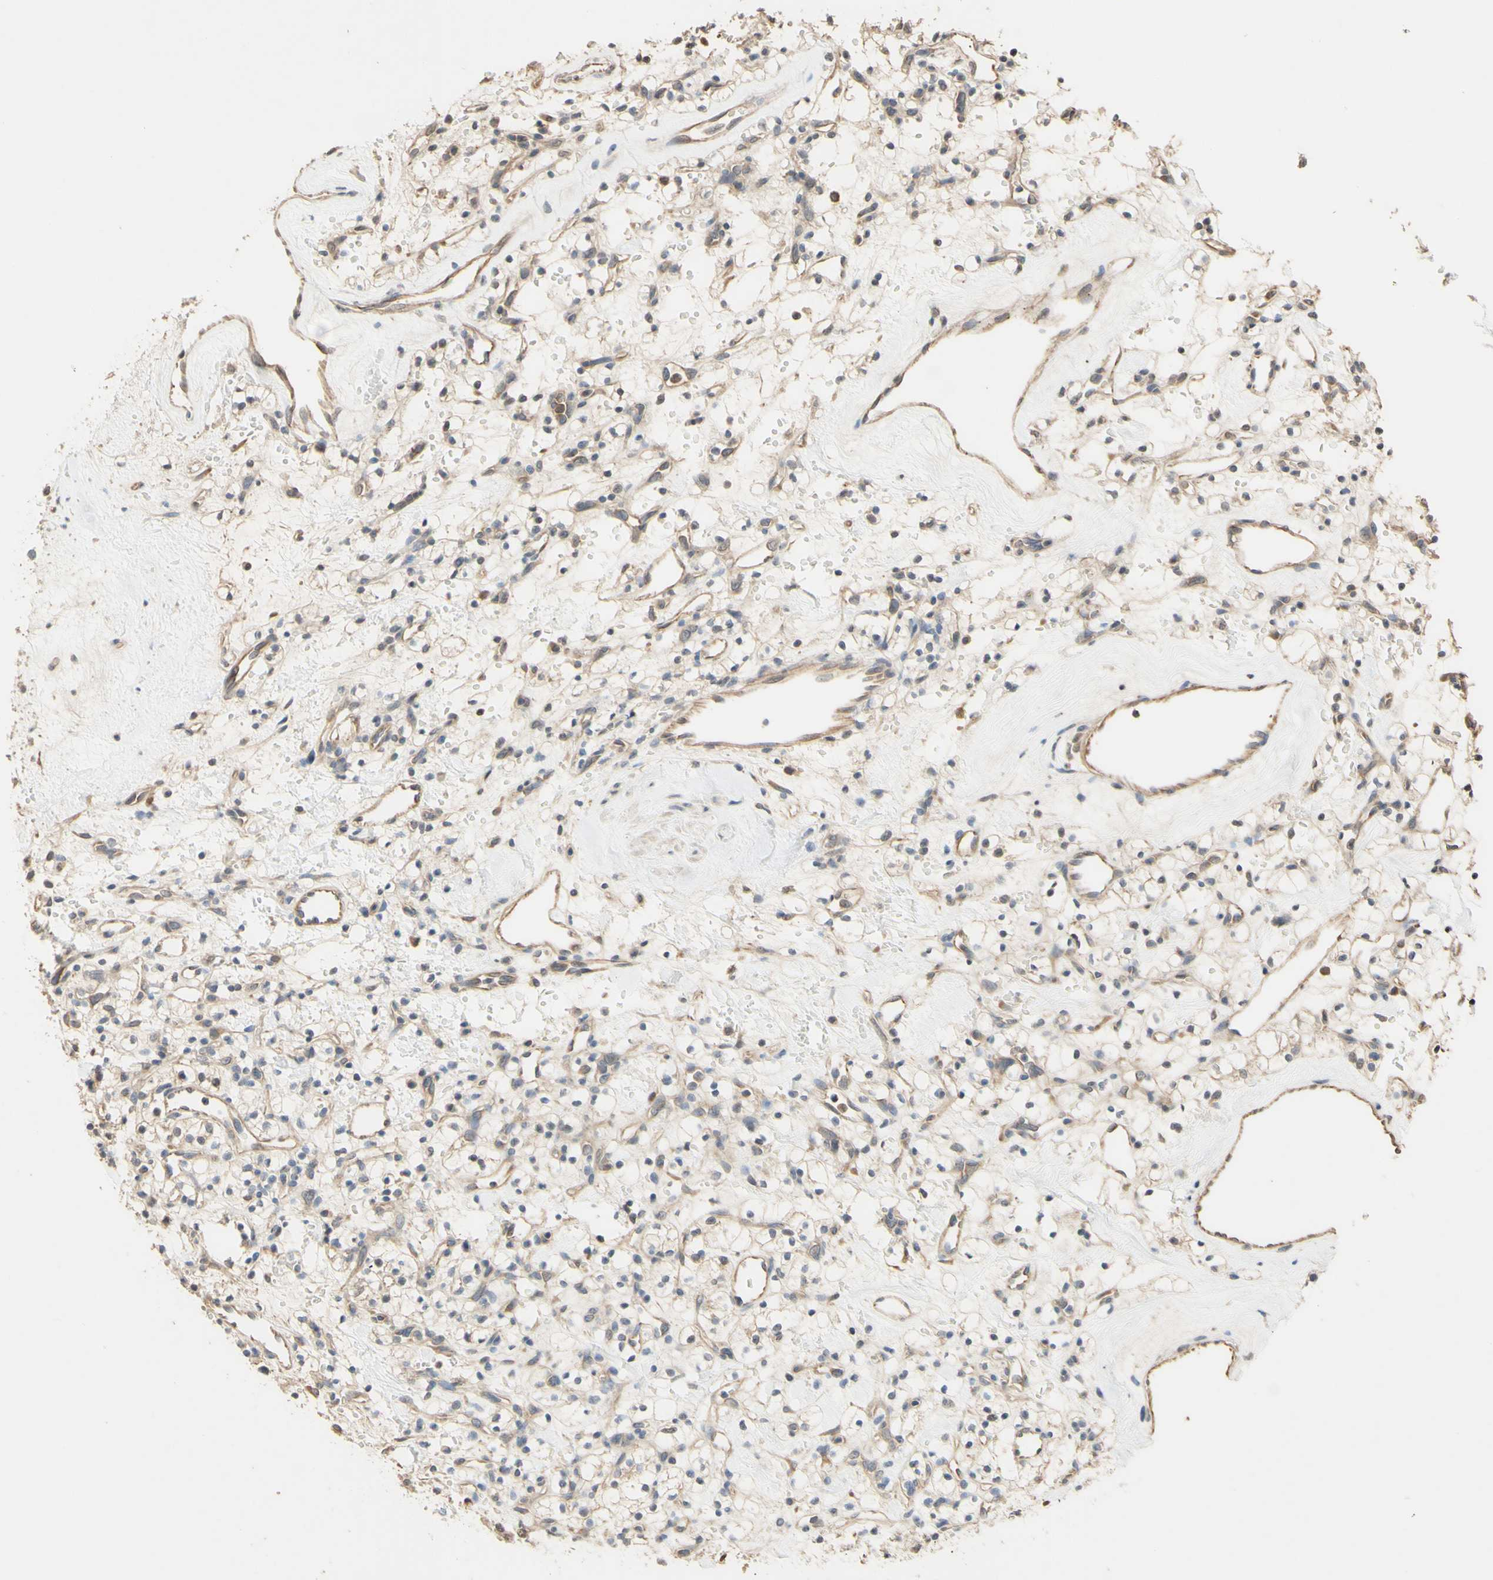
{"staining": {"intensity": "weak", "quantity": "<25%", "location": "cytoplasmic/membranous"}, "tissue": "renal cancer", "cell_type": "Tumor cells", "image_type": "cancer", "snomed": [{"axis": "morphology", "description": "Adenocarcinoma, NOS"}, {"axis": "topography", "description": "Kidney"}], "caption": "Tumor cells are negative for protein expression in human renal adenocarcinoma.", "gene": "SMIM19", "patient": {"sex": "female", "age": 60}}